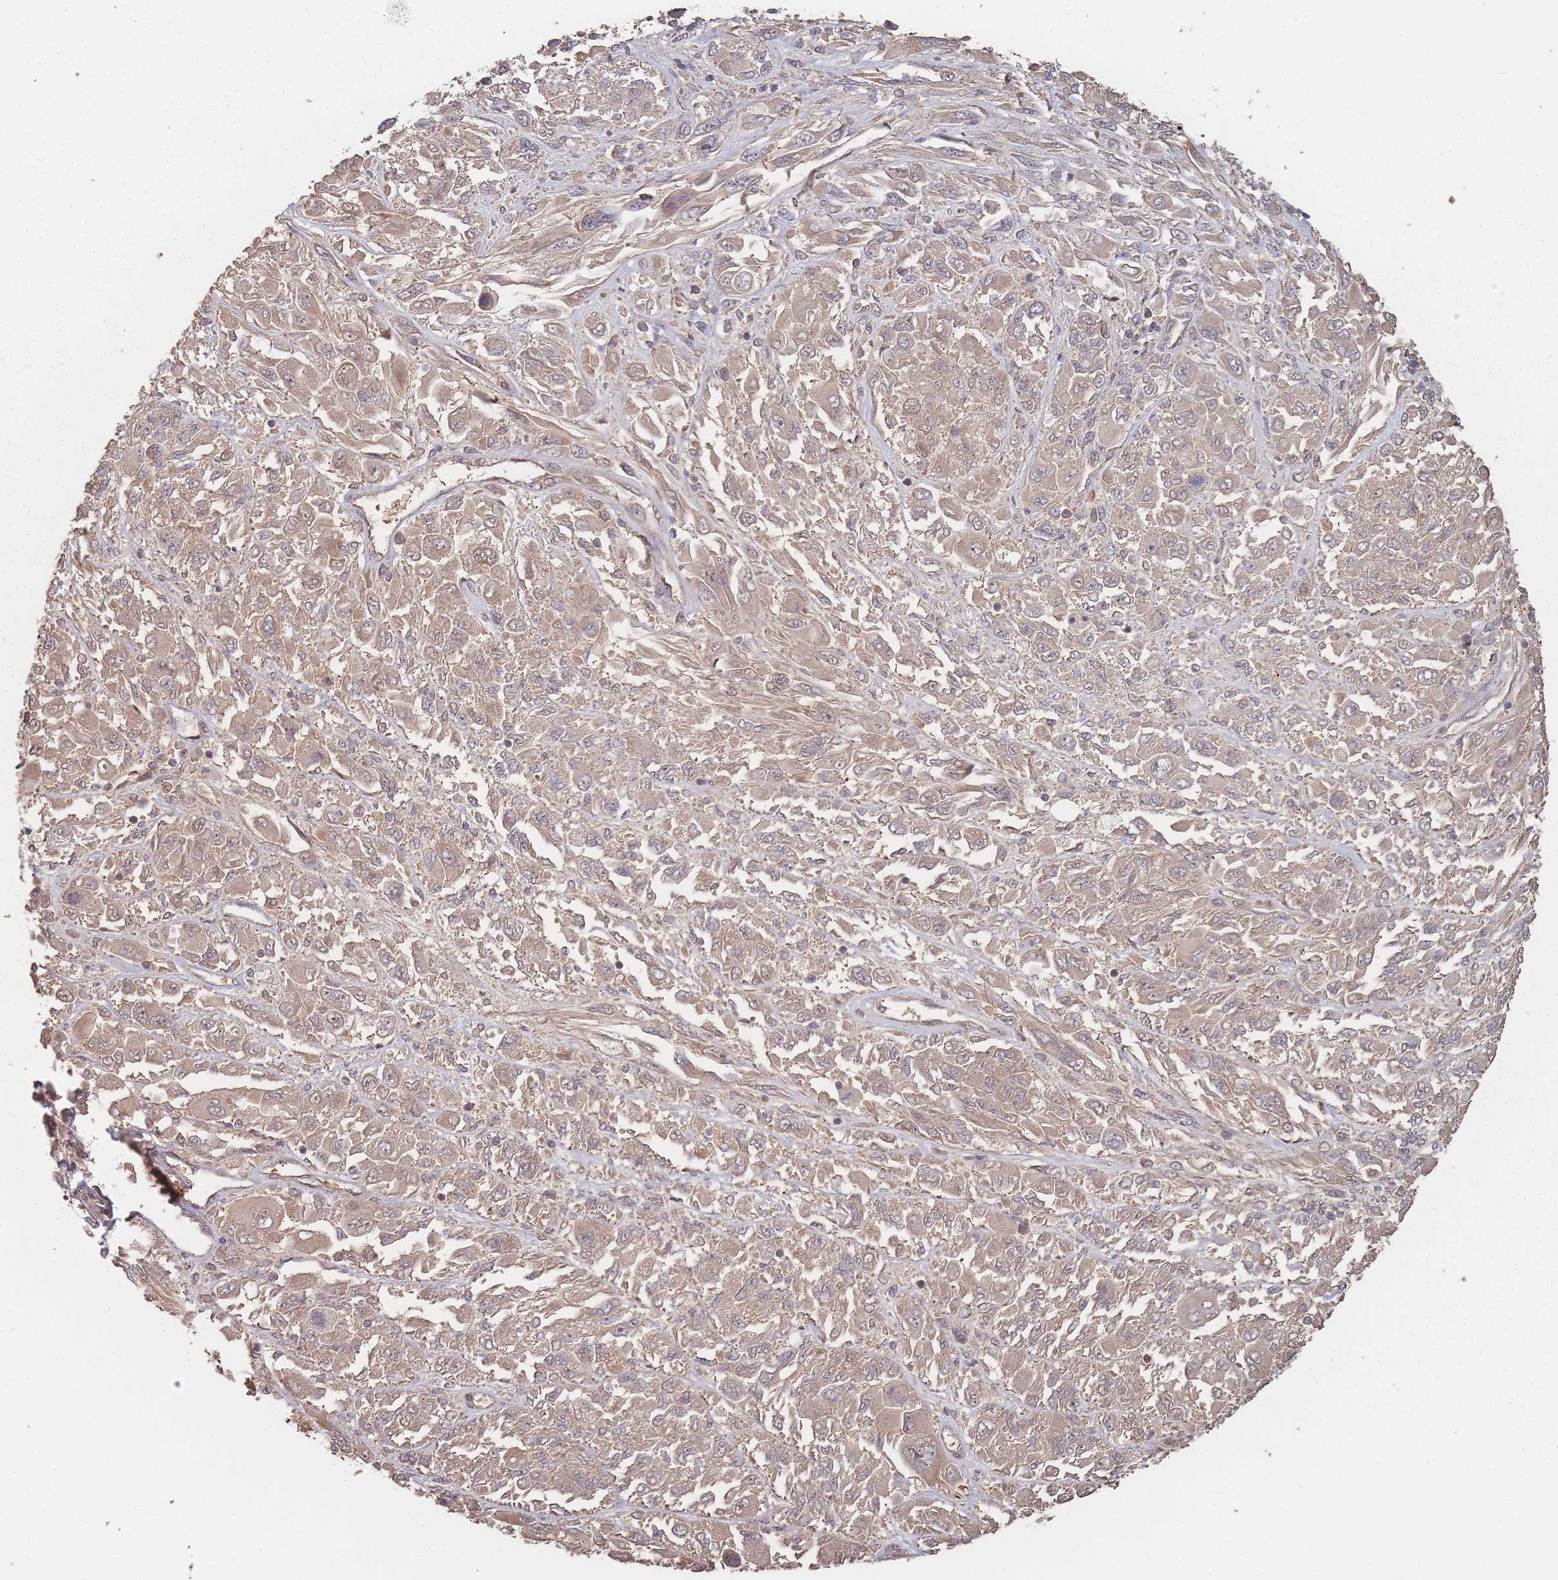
{"staining": {"intensity": "weak", "quantity": ">75%", "location": "cytoplasmic/membranous"}, "tissue": "melanoma", "cell_type": "Tumor cells", "image_type": "cancer", "snomed": [{"axis": "morphology", "description": "Malignant melanoma, NOS"}, {"axis": "topography", "description": "Skin"}], "caption": "Malignant melanoma tissue displays weak cytoplasmic/membranous staining in about >75% of tumor cells, visualized by immunohistochemistry.", "gene": "LYRM7", "patient": {"sex": "female", "age": 91}}